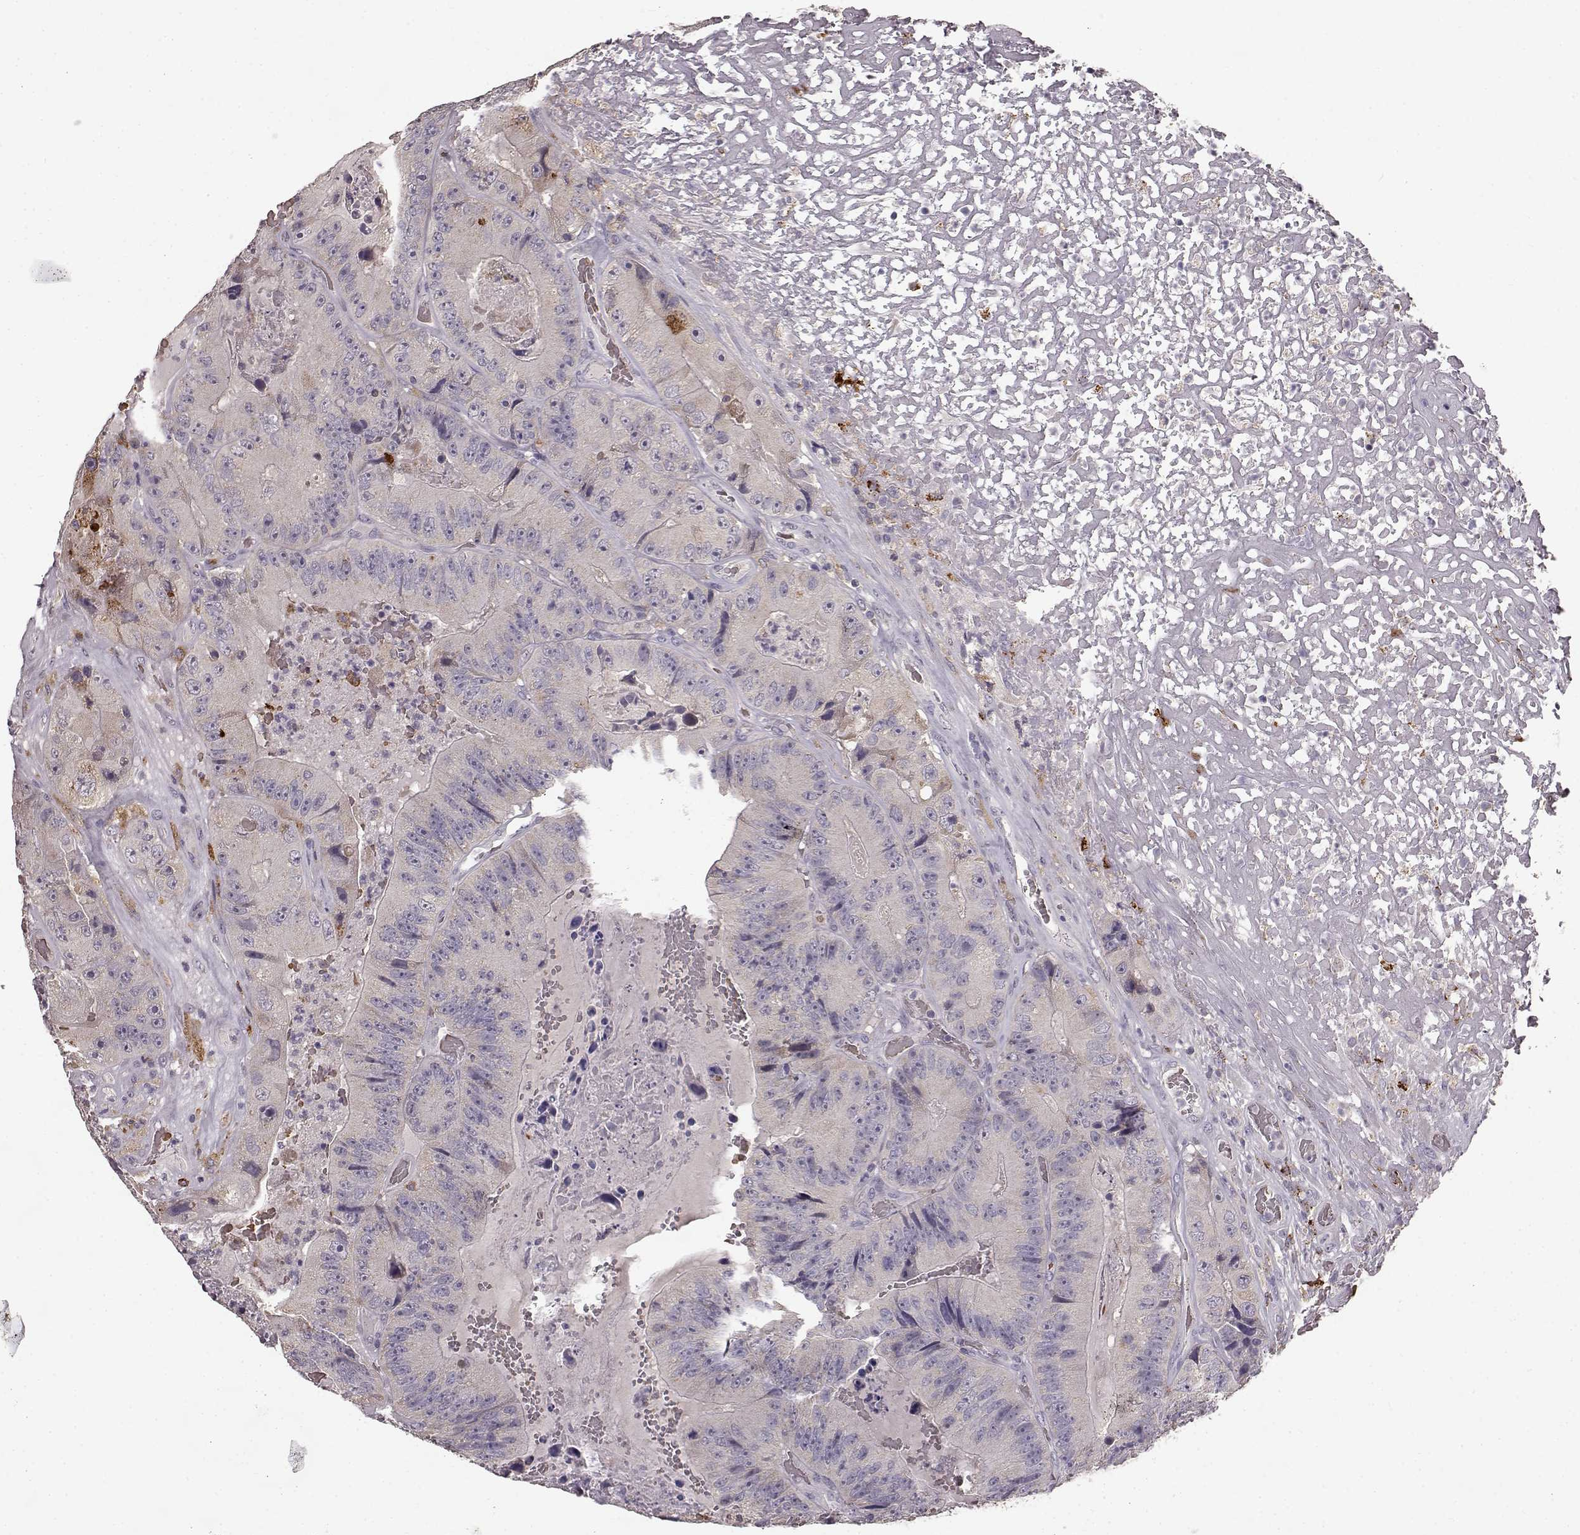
{"staining": {"intensity": "negative", "quantity": "none", "location": "none"}, "tissue": "colorectal cancer", "cell_type": "Tumor cells", "image_type": "cancer", "snomed": [{"axis": "morphology", "description": "Adenocarcinoma, NOS"}, {"axis": "topography", "description": "Colon"}], "caption": "This is a micrograph of immunohistochemistry staining of adenocarcinoma (colorectal), which shows no positivity in tumor cells.", "gene": "CCNF", "patient": {"sex": "female", "age": 86}}